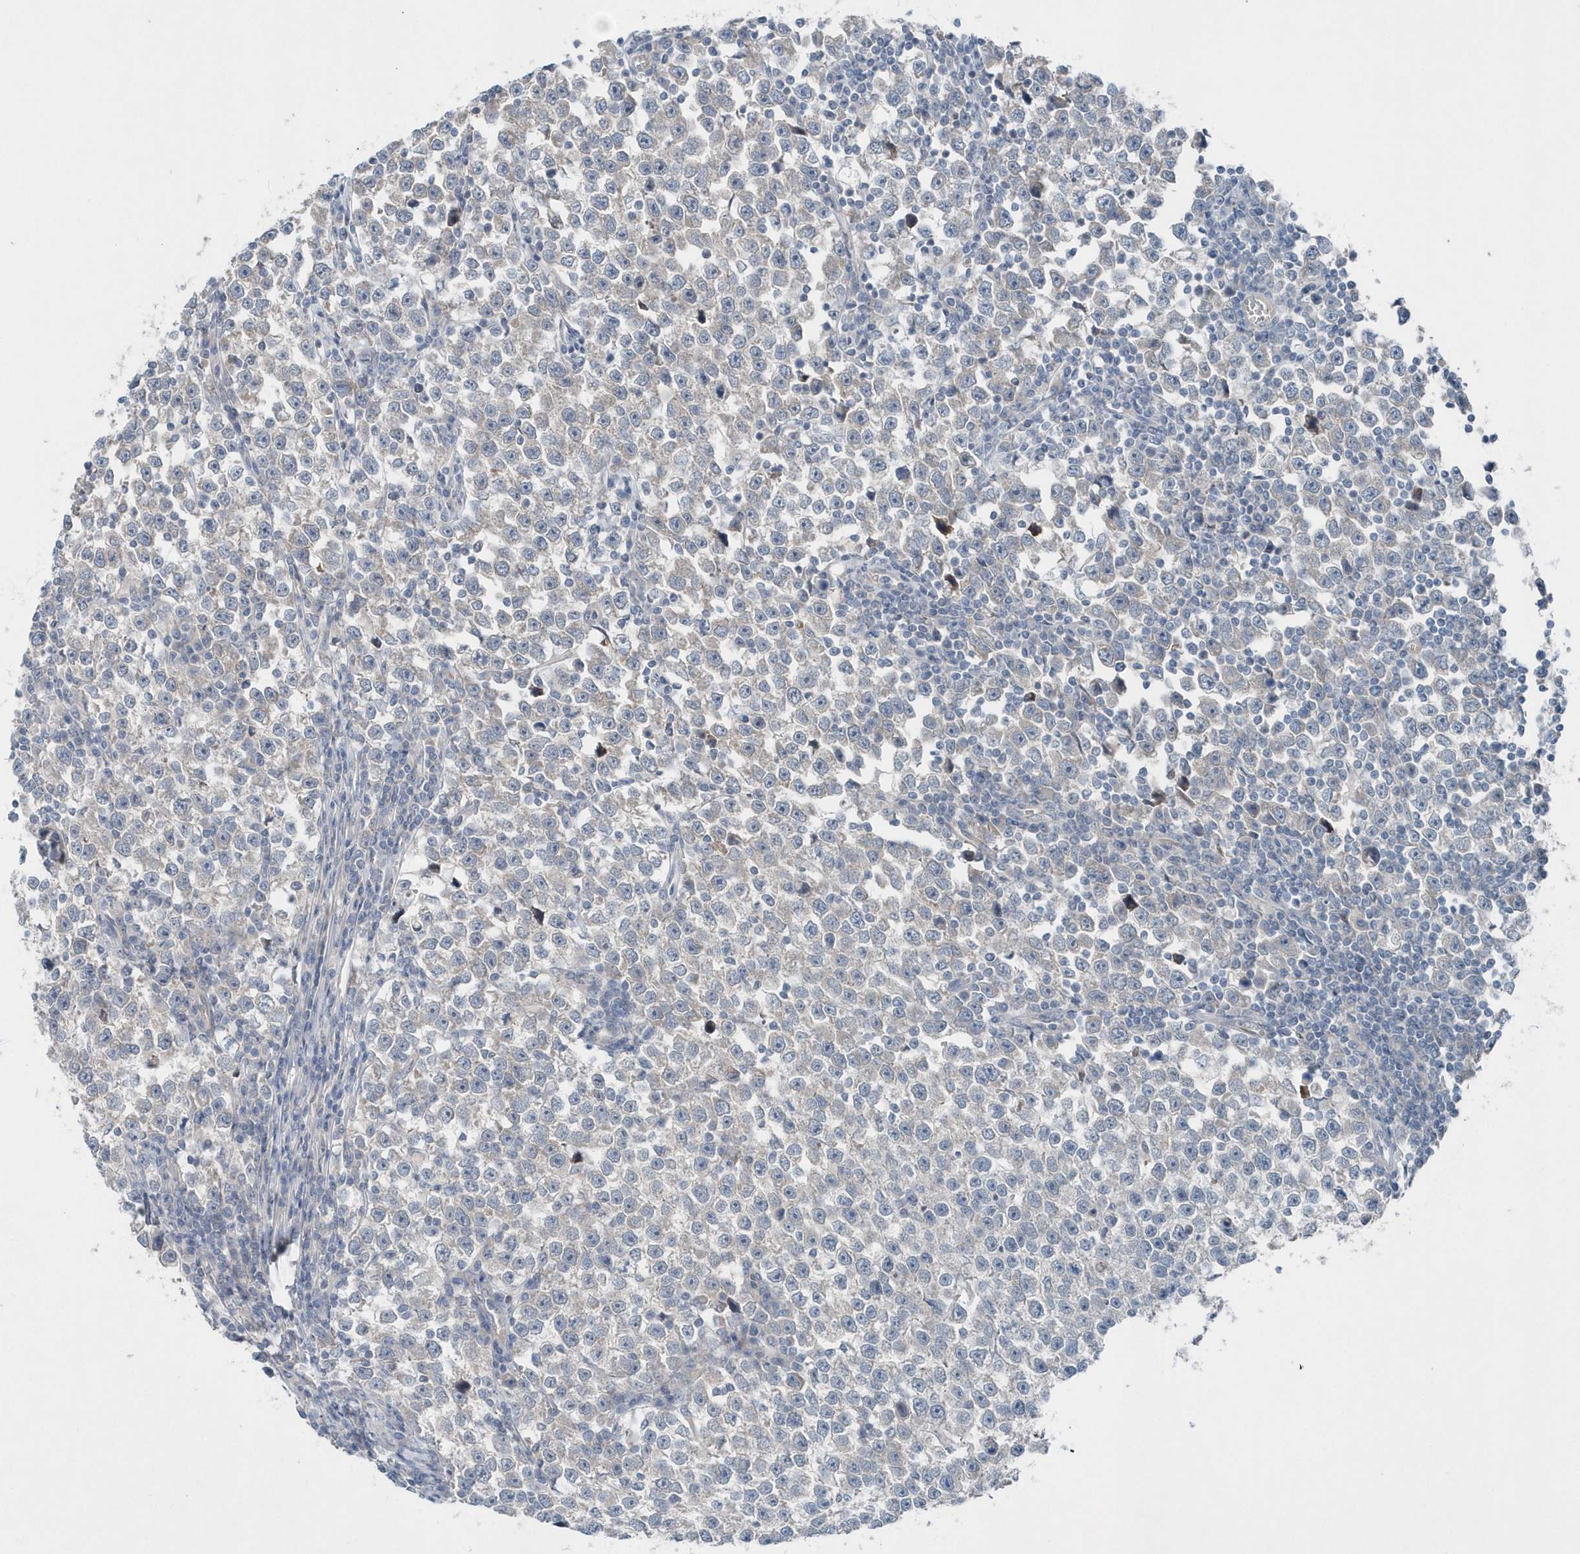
{"staining": {"intensity": "negative", "quantity": "none", "location": "none"}, "tissue": "testis cancer", "cell_type": "Tumor cells", "image_type": "cancer", "snomed": [{"axis": "morphology", "description": "Normal tissue, NOS"}, {"axis": "morphology", "description": "Seminoma, NOS"}, {"axis": "topography", "description": "Testis"}], "caption": "Immunohistochemistry of testis cancer (seminoma) shows no positivity in tumor cells. (Brightfield microscopy of DAB (3,3'-diaminobenzidine) immunohistochemistry at high magnification).", "gene": "MCC", "patient": {"sex": "male", "age": 43}}